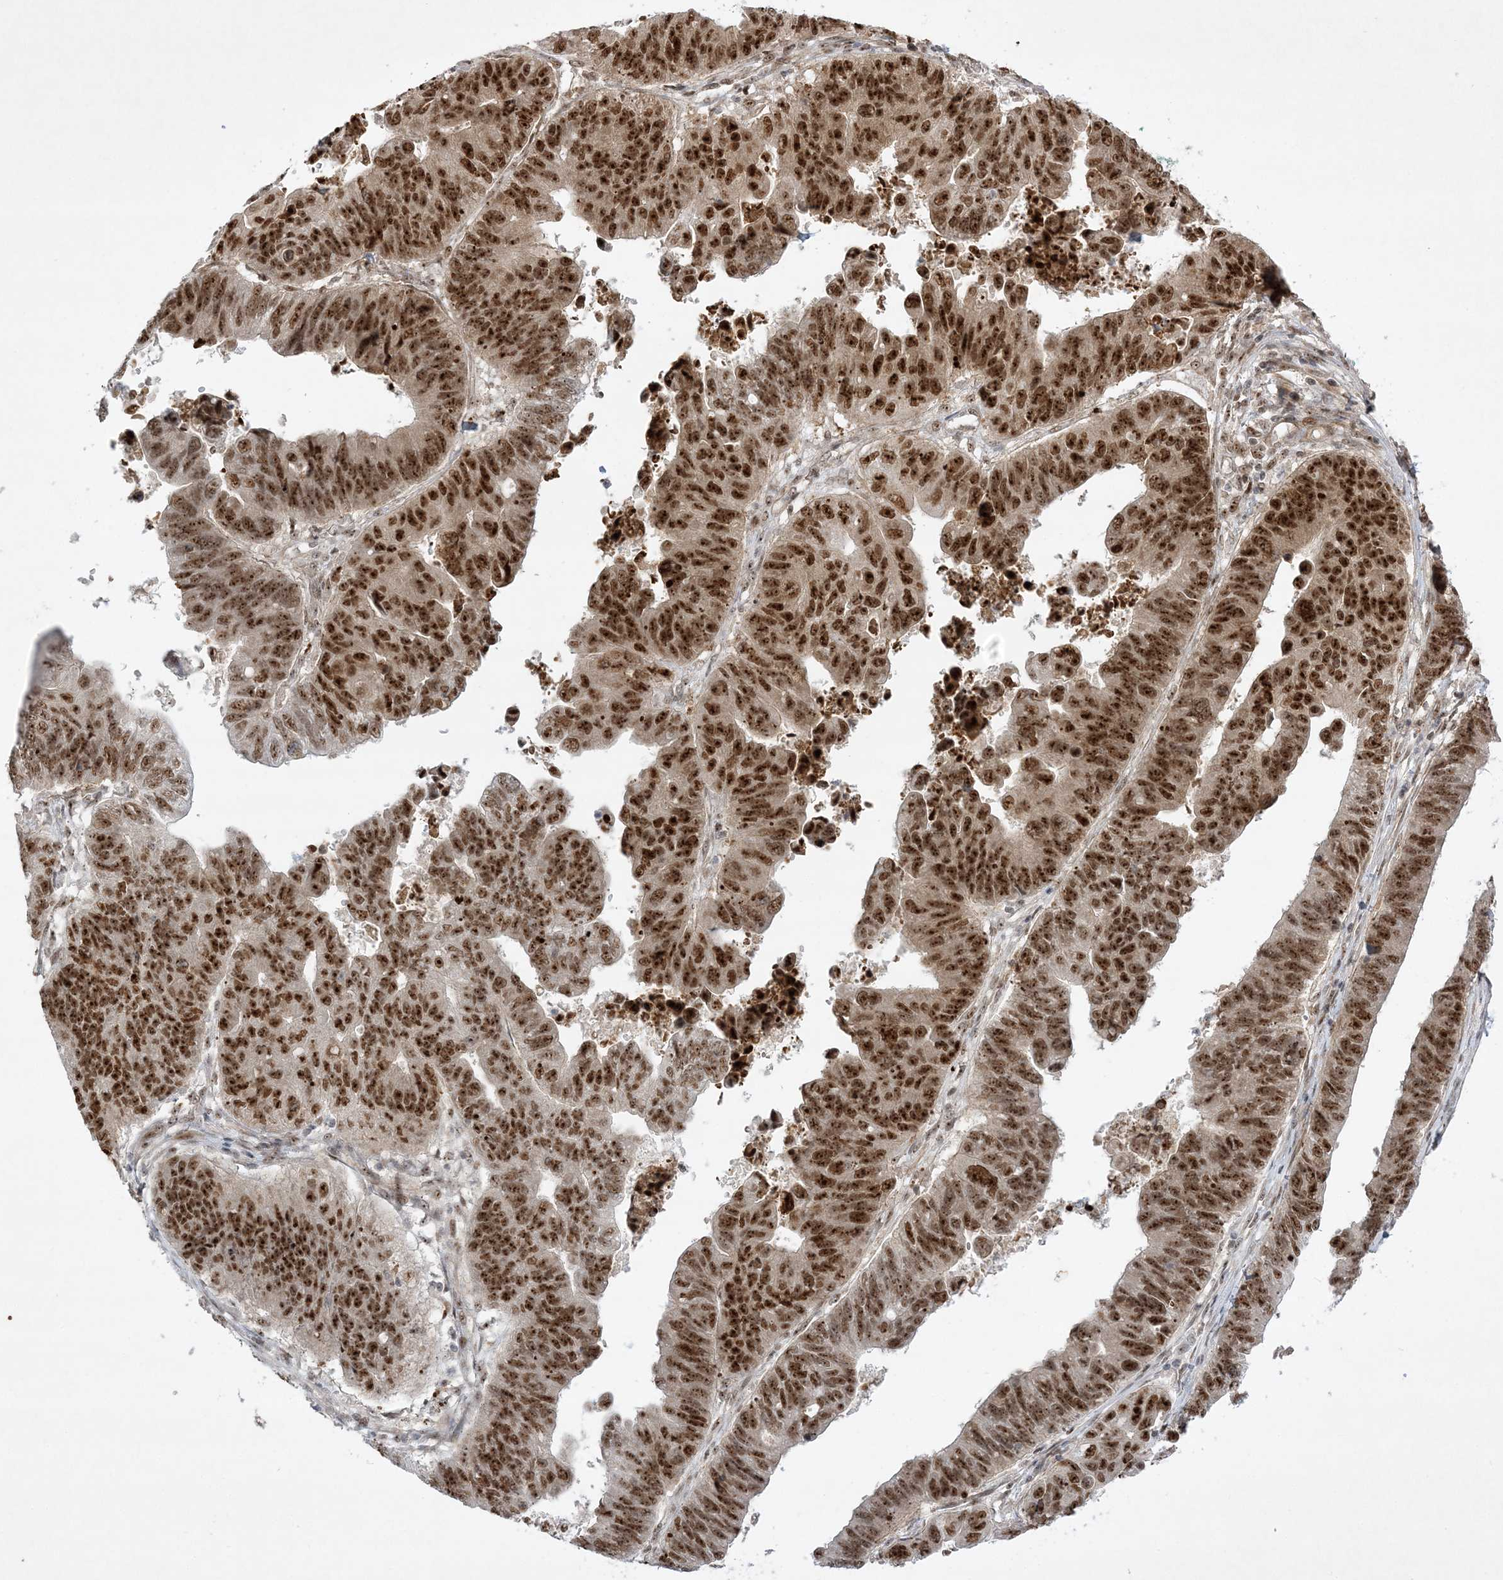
{"staining": {"intensity": "strong", "quantity": ">75%", "location": "nuclear"}, "tissue": "stomach cancer", "cell_type": "Tumor cells", "image_type": "cancer", "snomed": [{"axis": "morphology", "description": "Adenocarcinoma, NOS"}, {"axis": "topography", "description": "Stomach"}], "caption": "Immunohistochemical staining of human stomach cancer (adenocarcinoma) shows high levels of strong nuclear protein expression in approximately >75% of tumor cells.", "gene": "NPM3", "patient": {"sex": "male", "age": 59}}